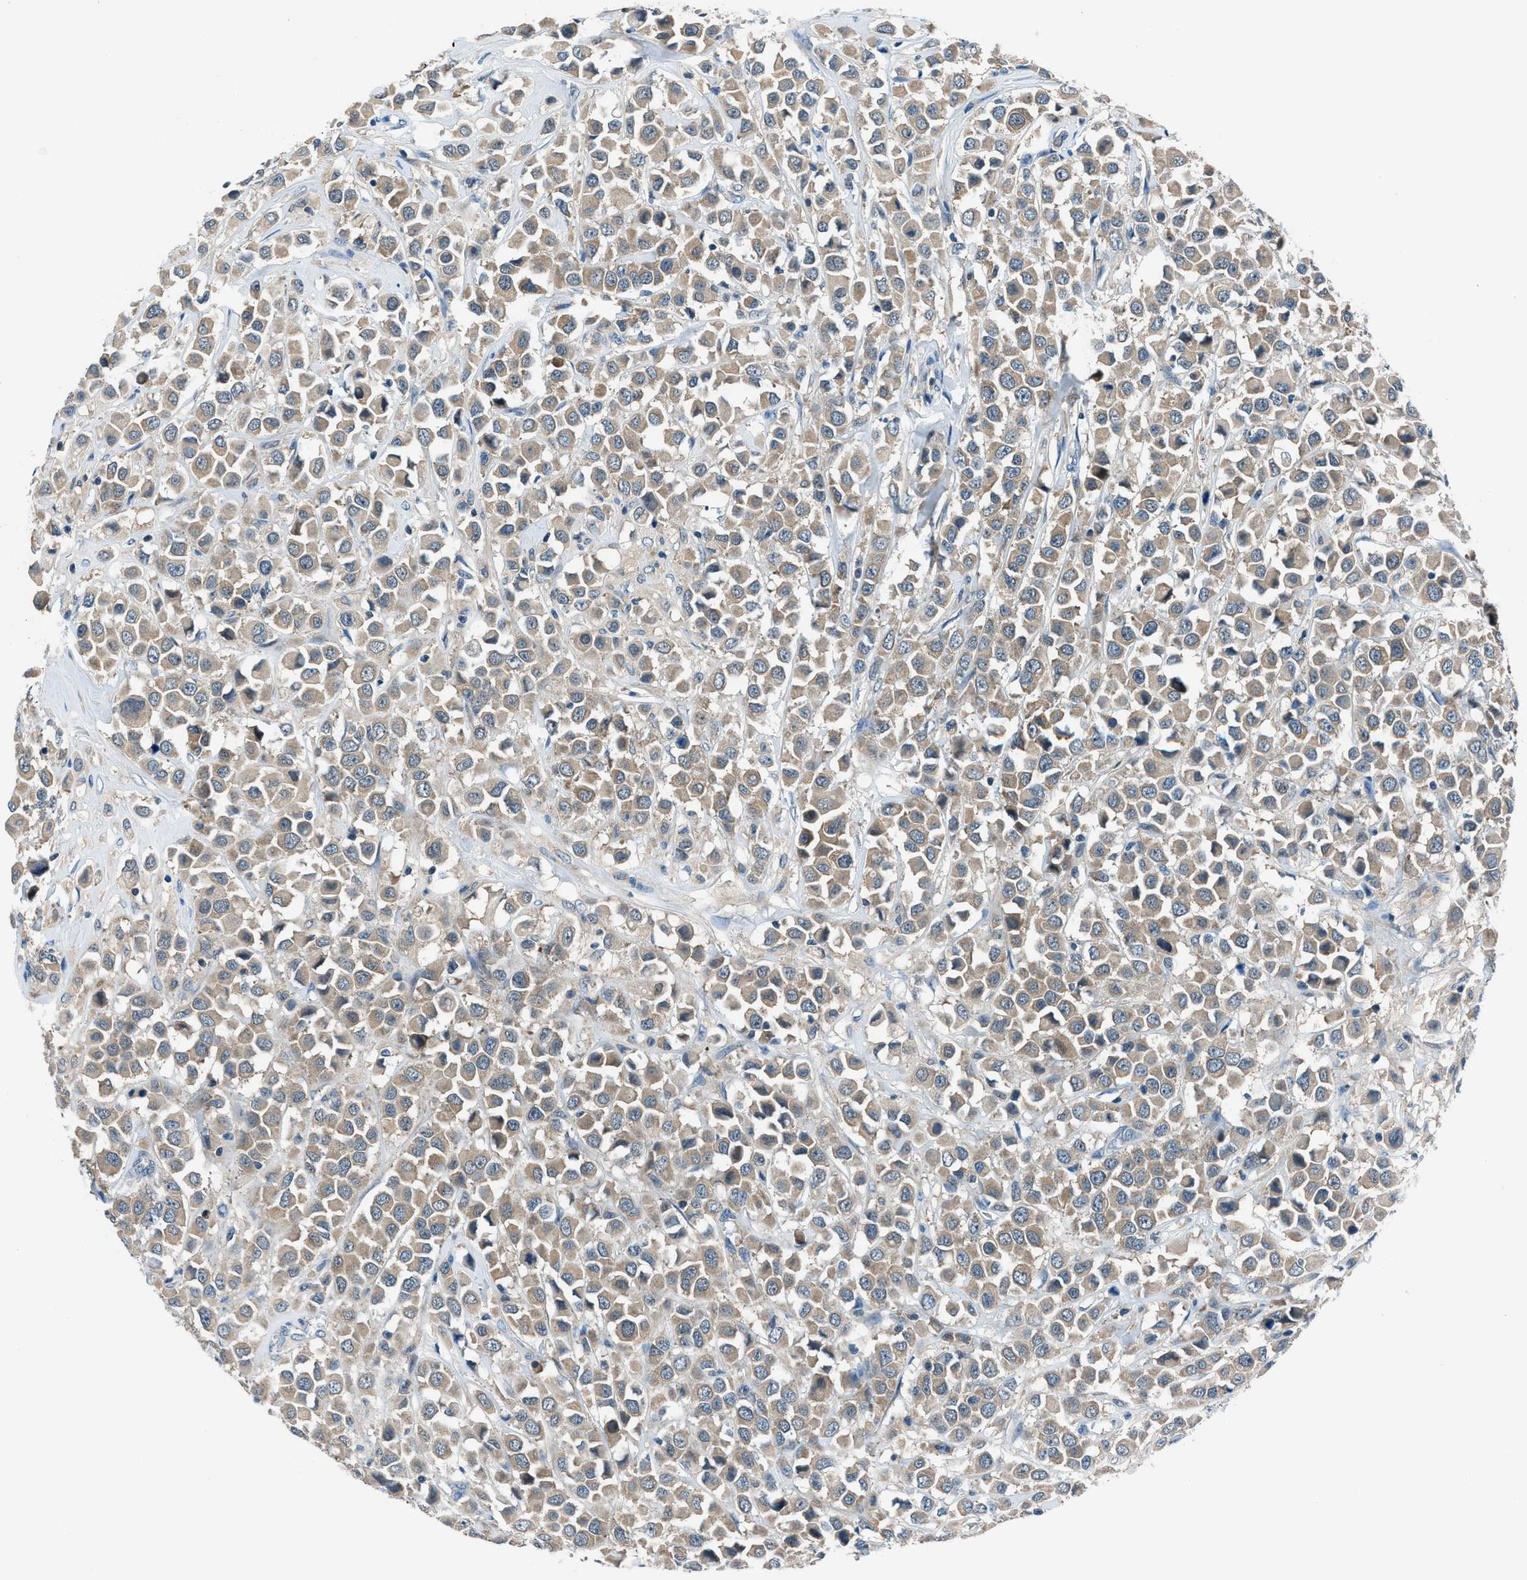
{"staining": {"intensity": "weak", "quantity": ">75%", "location": "cytoplasmic/membranous"}, "tissue": "breast cancer", "cell_type": "Tumor cells", "image_type": "cancer", "snomed": [{"axis": "morphology", "description": "Duct carcinoma"}, {"axis": "topography", "description": "Breast"}], "caption": "IHC of breast cancer reveals low levels of weak cytoplasmic/membranous staining in about >75% of tumor cells. The staining was performed using DAB (3,3'-diaminobenzidine) to visualize the protein expression in brown, while the nuclei were stained in blue with hematoxylin (Magnification: 20x).", "gene": "ACP1", "patient": {"sex": "female", "age": 61}}